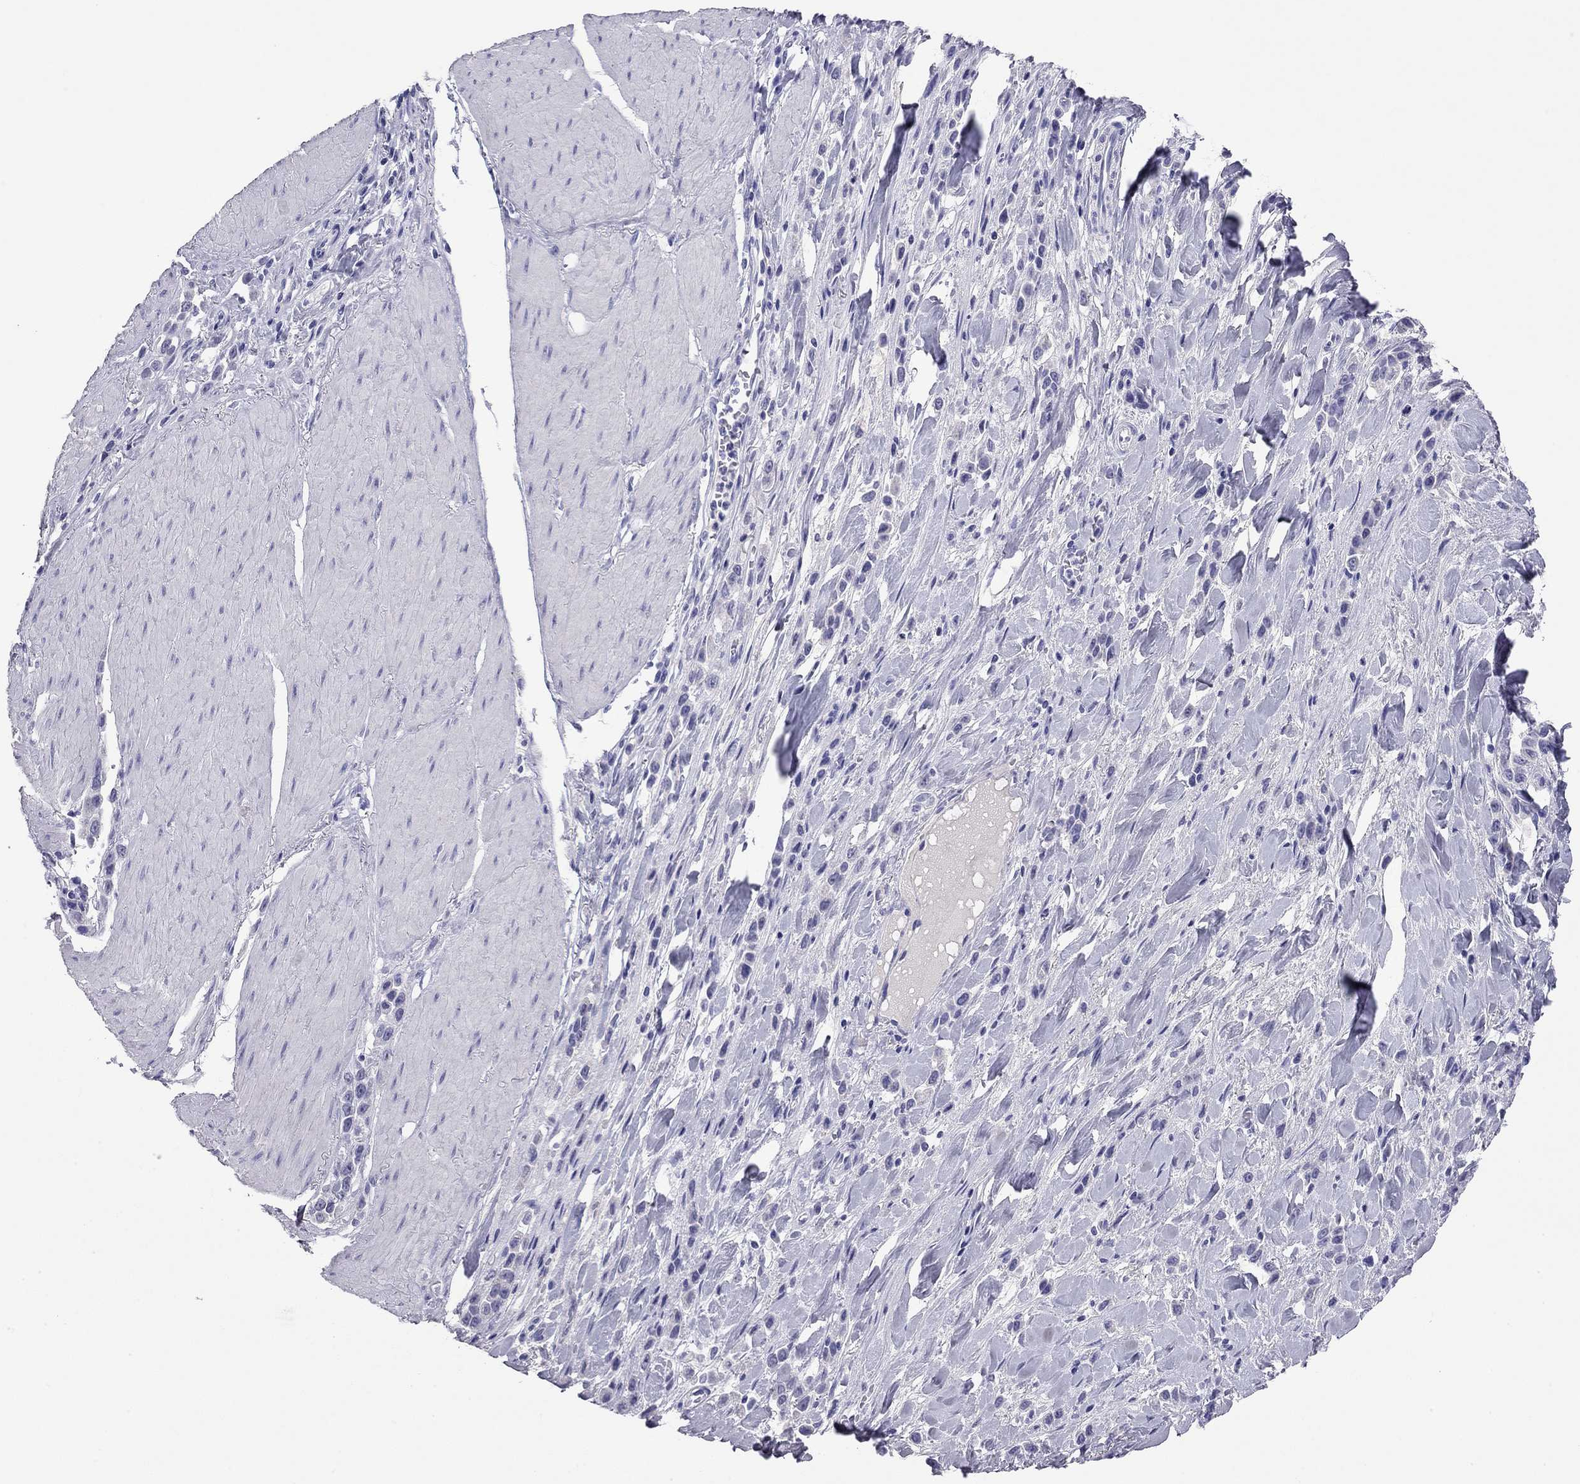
{"staining": {"intensity": "negative", "quantity": "none", "location": "none"}, "tissue": "stomach cancer", "cell_type": "Tumor cells", "image_type": "cancer", "snomed": [{"axis": "morphology", "description": "Adenocarcinoma, NOS"}, {"axis": "topography", "description": "Stomach"}], "caption": "IHC of stomach cancer demonstrates no expression in tumor cells.", "gene": "ODF4", "patient": {"sex": "male", "age": 47}}